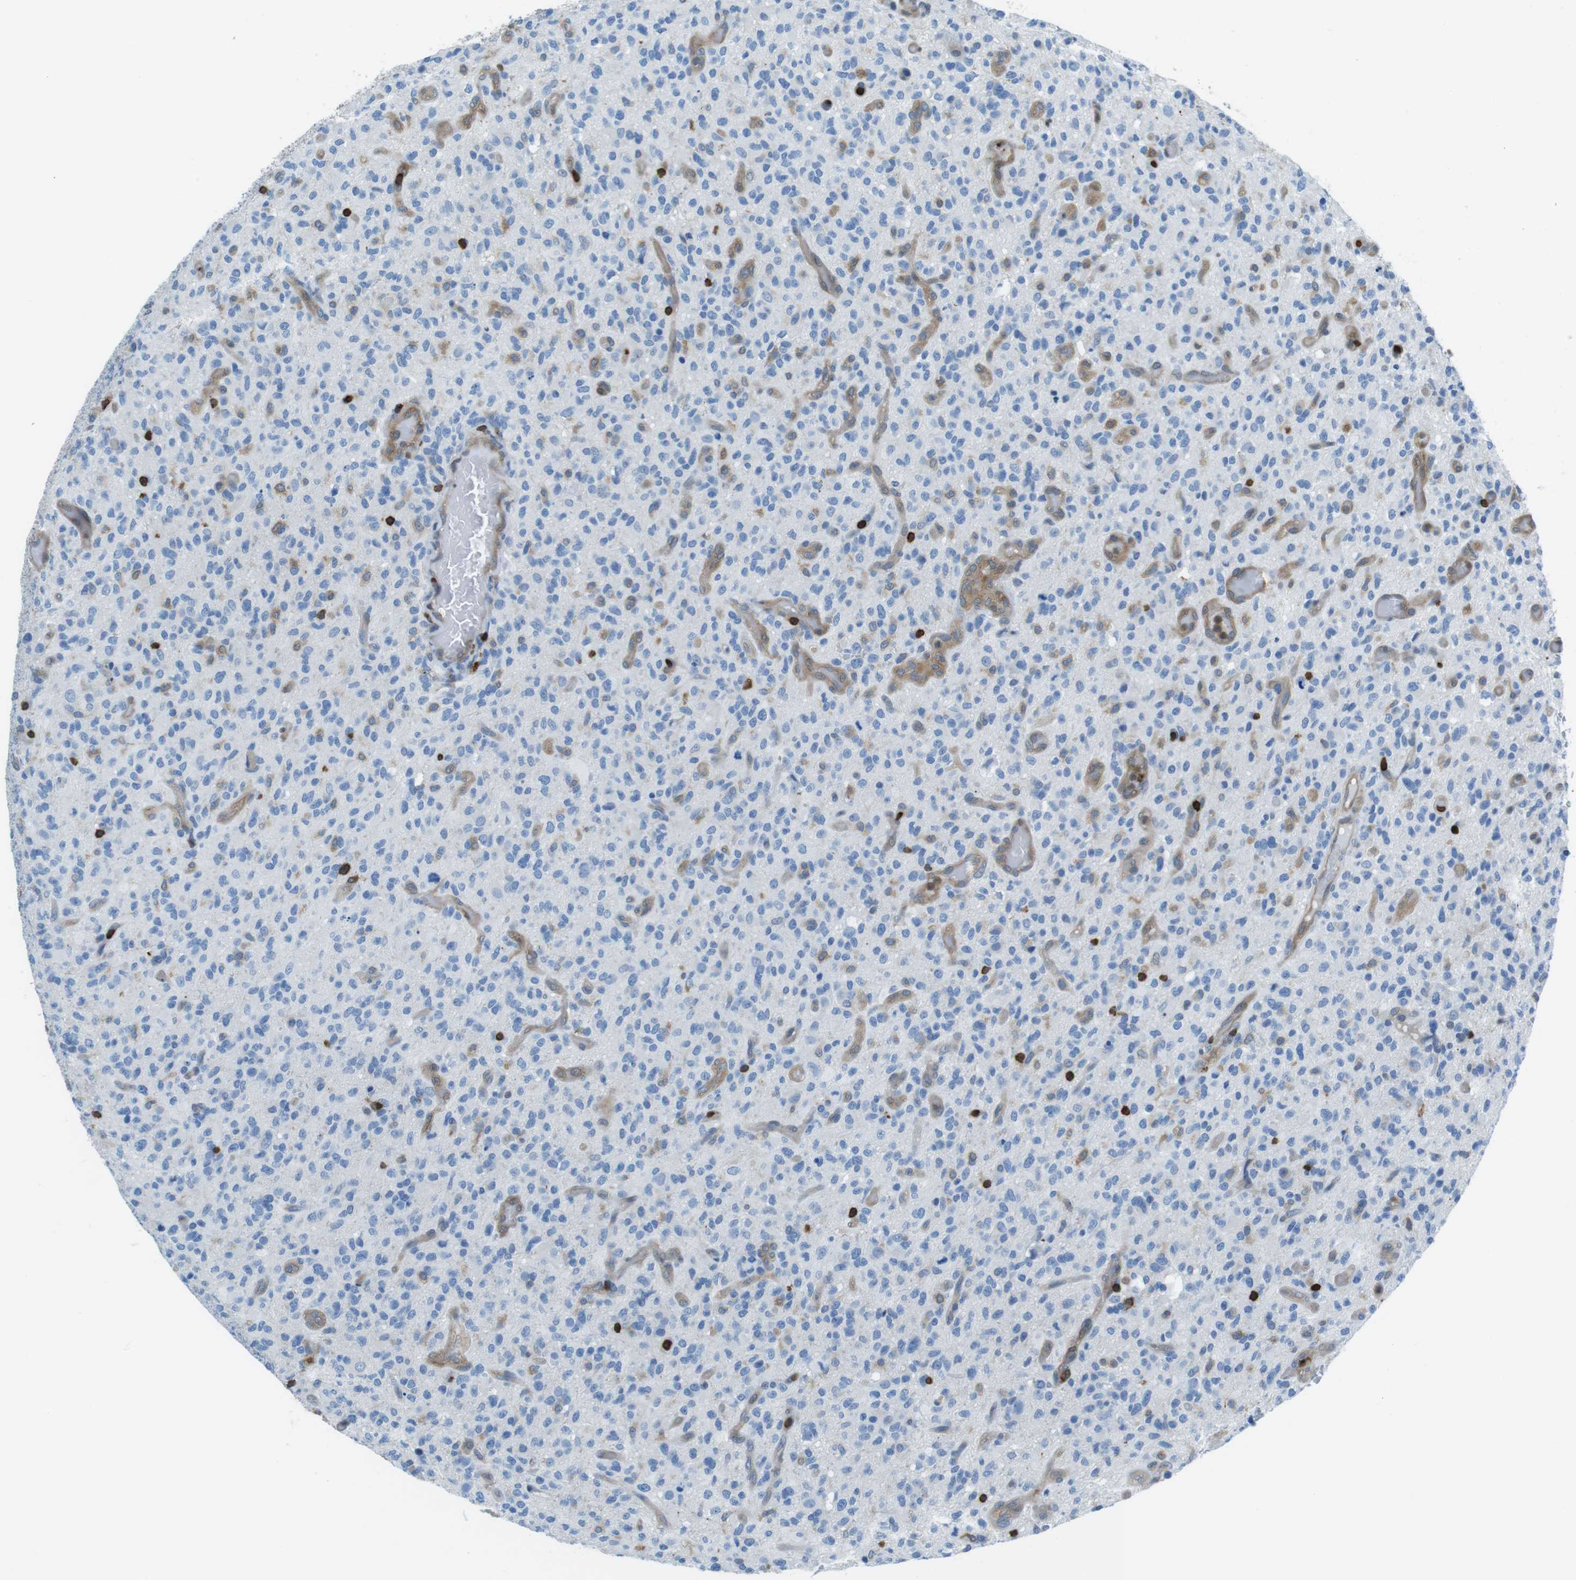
{"staining": {"intensity": "negative", "quantity": "none", "location": "none"}, "tissue": "glioma", "cell_type": "Tumor cells", "image_type": "cancer", "snomed": [{"axis": "morphology", "description": "Glioma, malignant, High grade"}, {"axis": "topography", "description": "Brain"}], "caption": "DAB (3,3'-diaminobenzidine) immunohistochemical staining of glioma exhibits no significant positivity in tumor cells. (Stains: DAB (3,3'-diaminobenzidine) immunohistochemistry with hematoxylin counter stain, Microscopy: brightfield microscopy at high magnification).", "gene": "TES", "patient": {"sex": "male", "age": 71}}